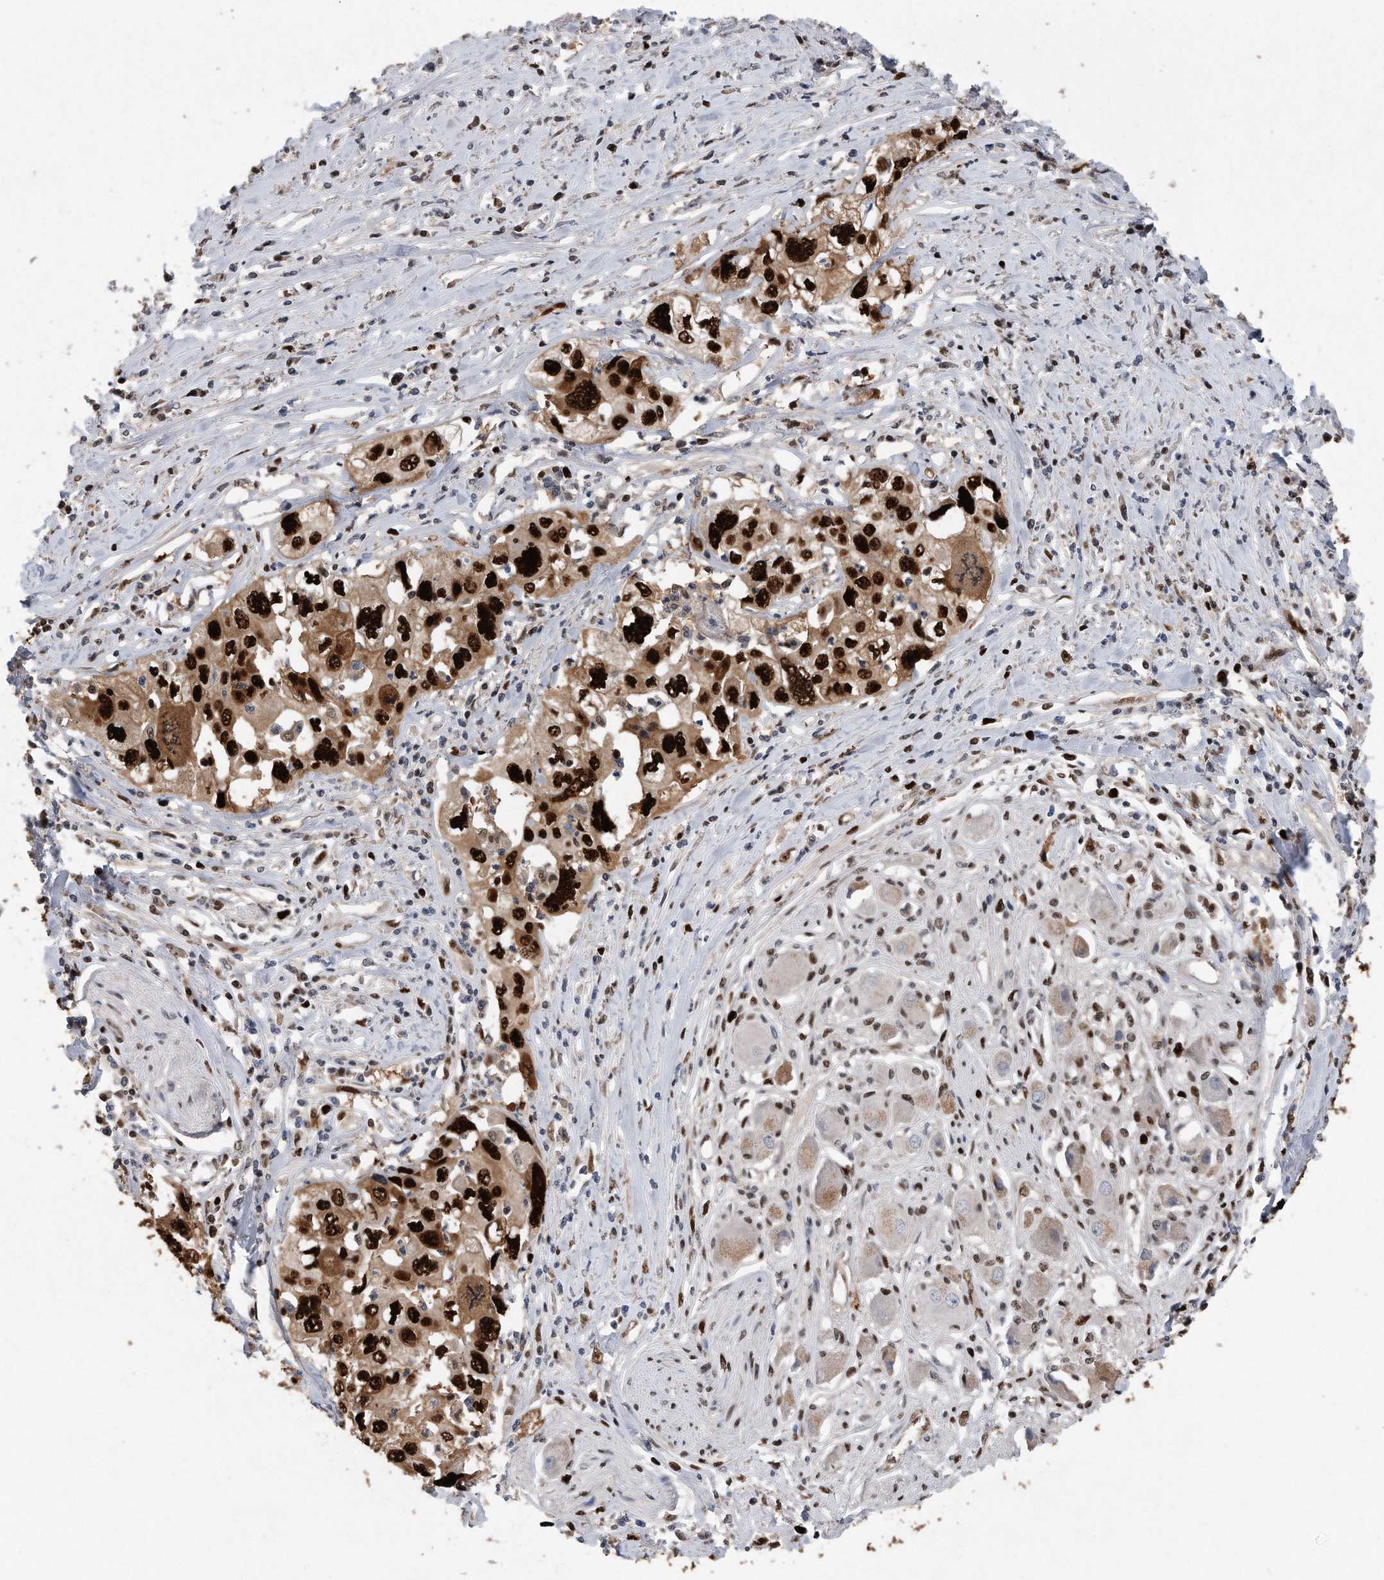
{"staining": {"intensity": "strong", "quantity": ">75%", "location": "cytoplasmic/membranous,nuclear"}, "tissue": "cervical cancer", "cell_type": "Tumor cells", "image_type": "cancer", "snomed": [{"axis": "morphology", "description": "Squamous cell carcinoma, NOS"}, {"axis": "topography", "description": "Cervix"}], "caption": "Immunohistochemical staining of human cervical cancer (squamous cell carcinoma) demonstrates strong cytoplasmic/membranous and nuclear protein expression in approximately >75% of tumor cells. Using DAB (3,3'-diaminobenzidine) (brown) and hematoxylin (blue) stains, captured at high magnification using brightfield microscopy.", "gene": "PCNA", "patient": {"sex": "female", "age": 31}}